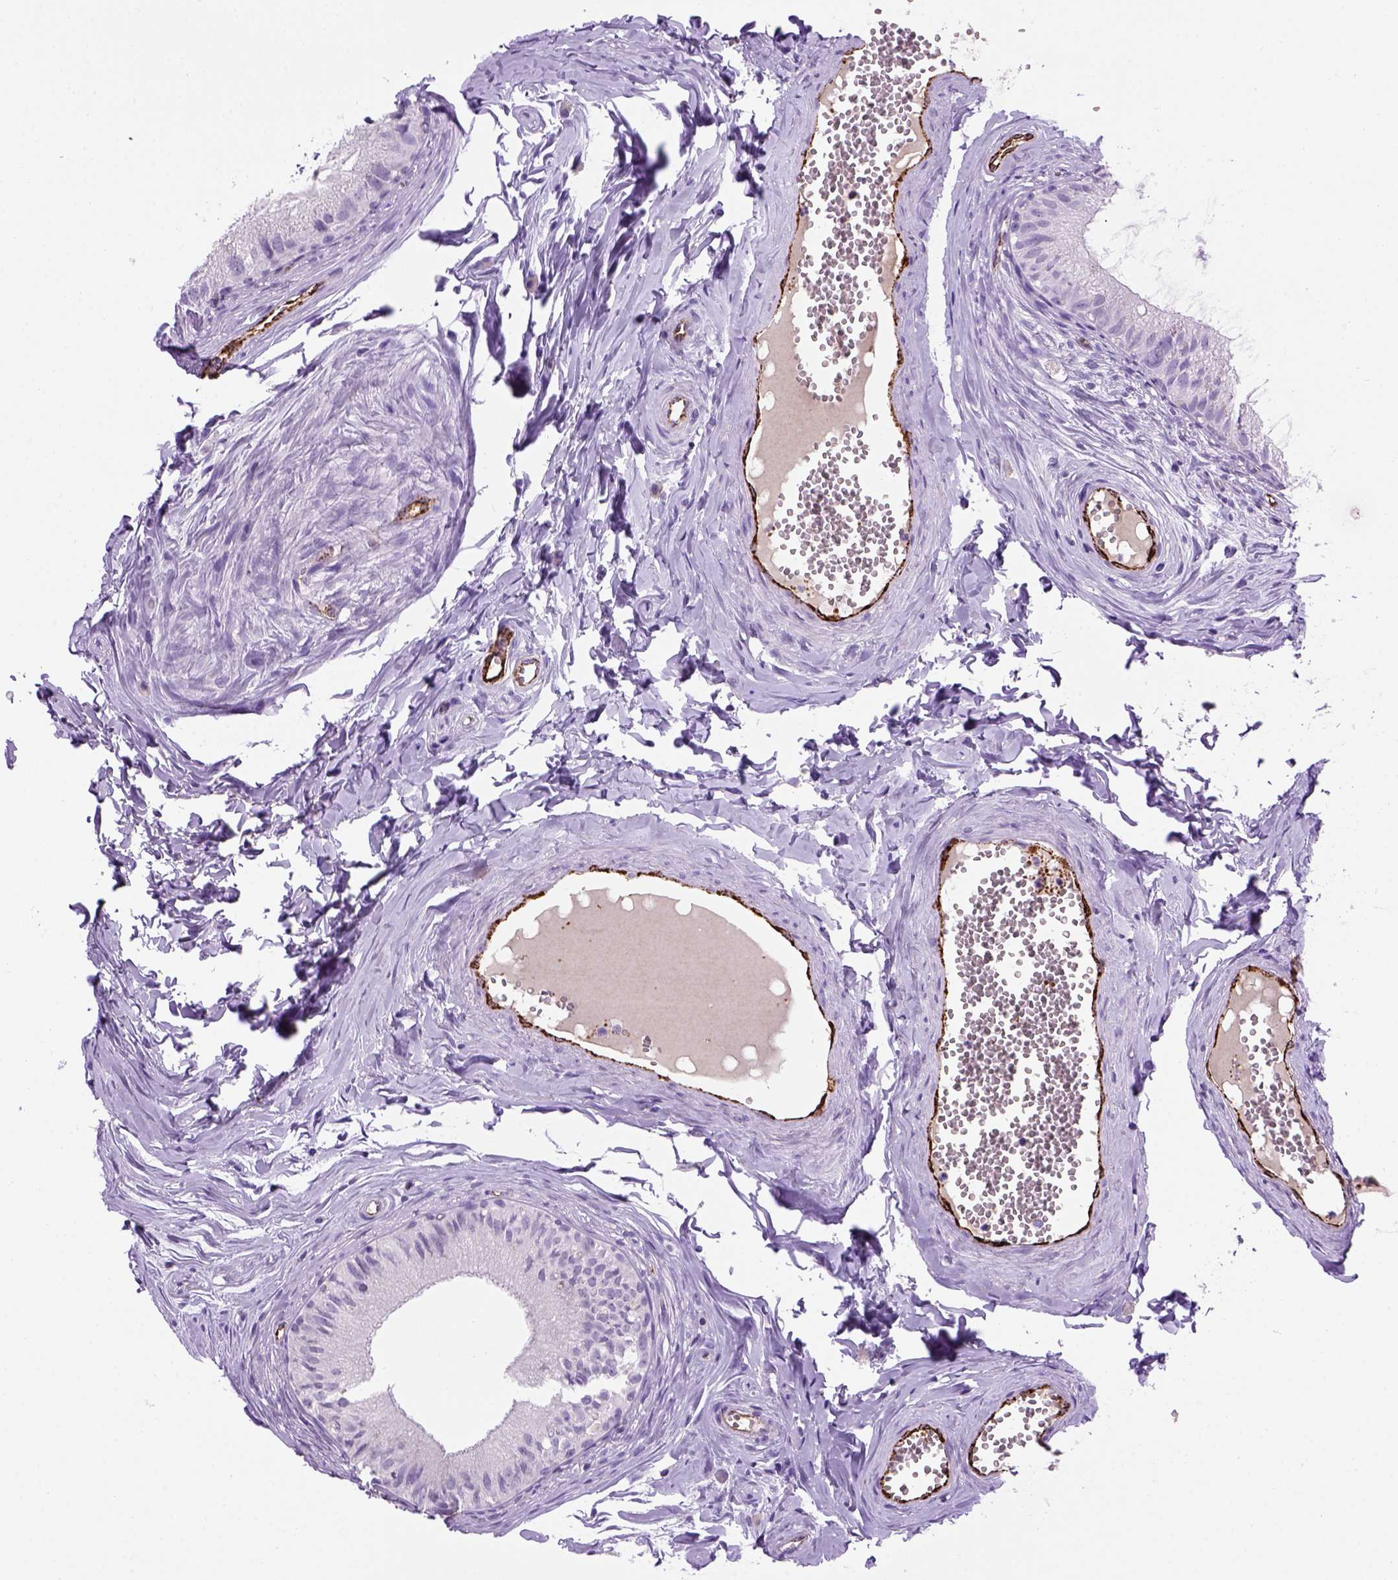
{"staining": {"intensity": "negative", "quantity": "none", "location": "none"}, "tissue": "epididymis", "cell_type": "Glandular cells", "image_type": "normal", "snomed": [{"axis": "morphology", "description": "Normal tissue, NOS"}, {"axis": "topography", "description": "Epididymis"}], "caption": "There is no significant staining in glandular cells of epididymis.", "gene": "VWF", "patient": {"sex": "male", "age": 45}}